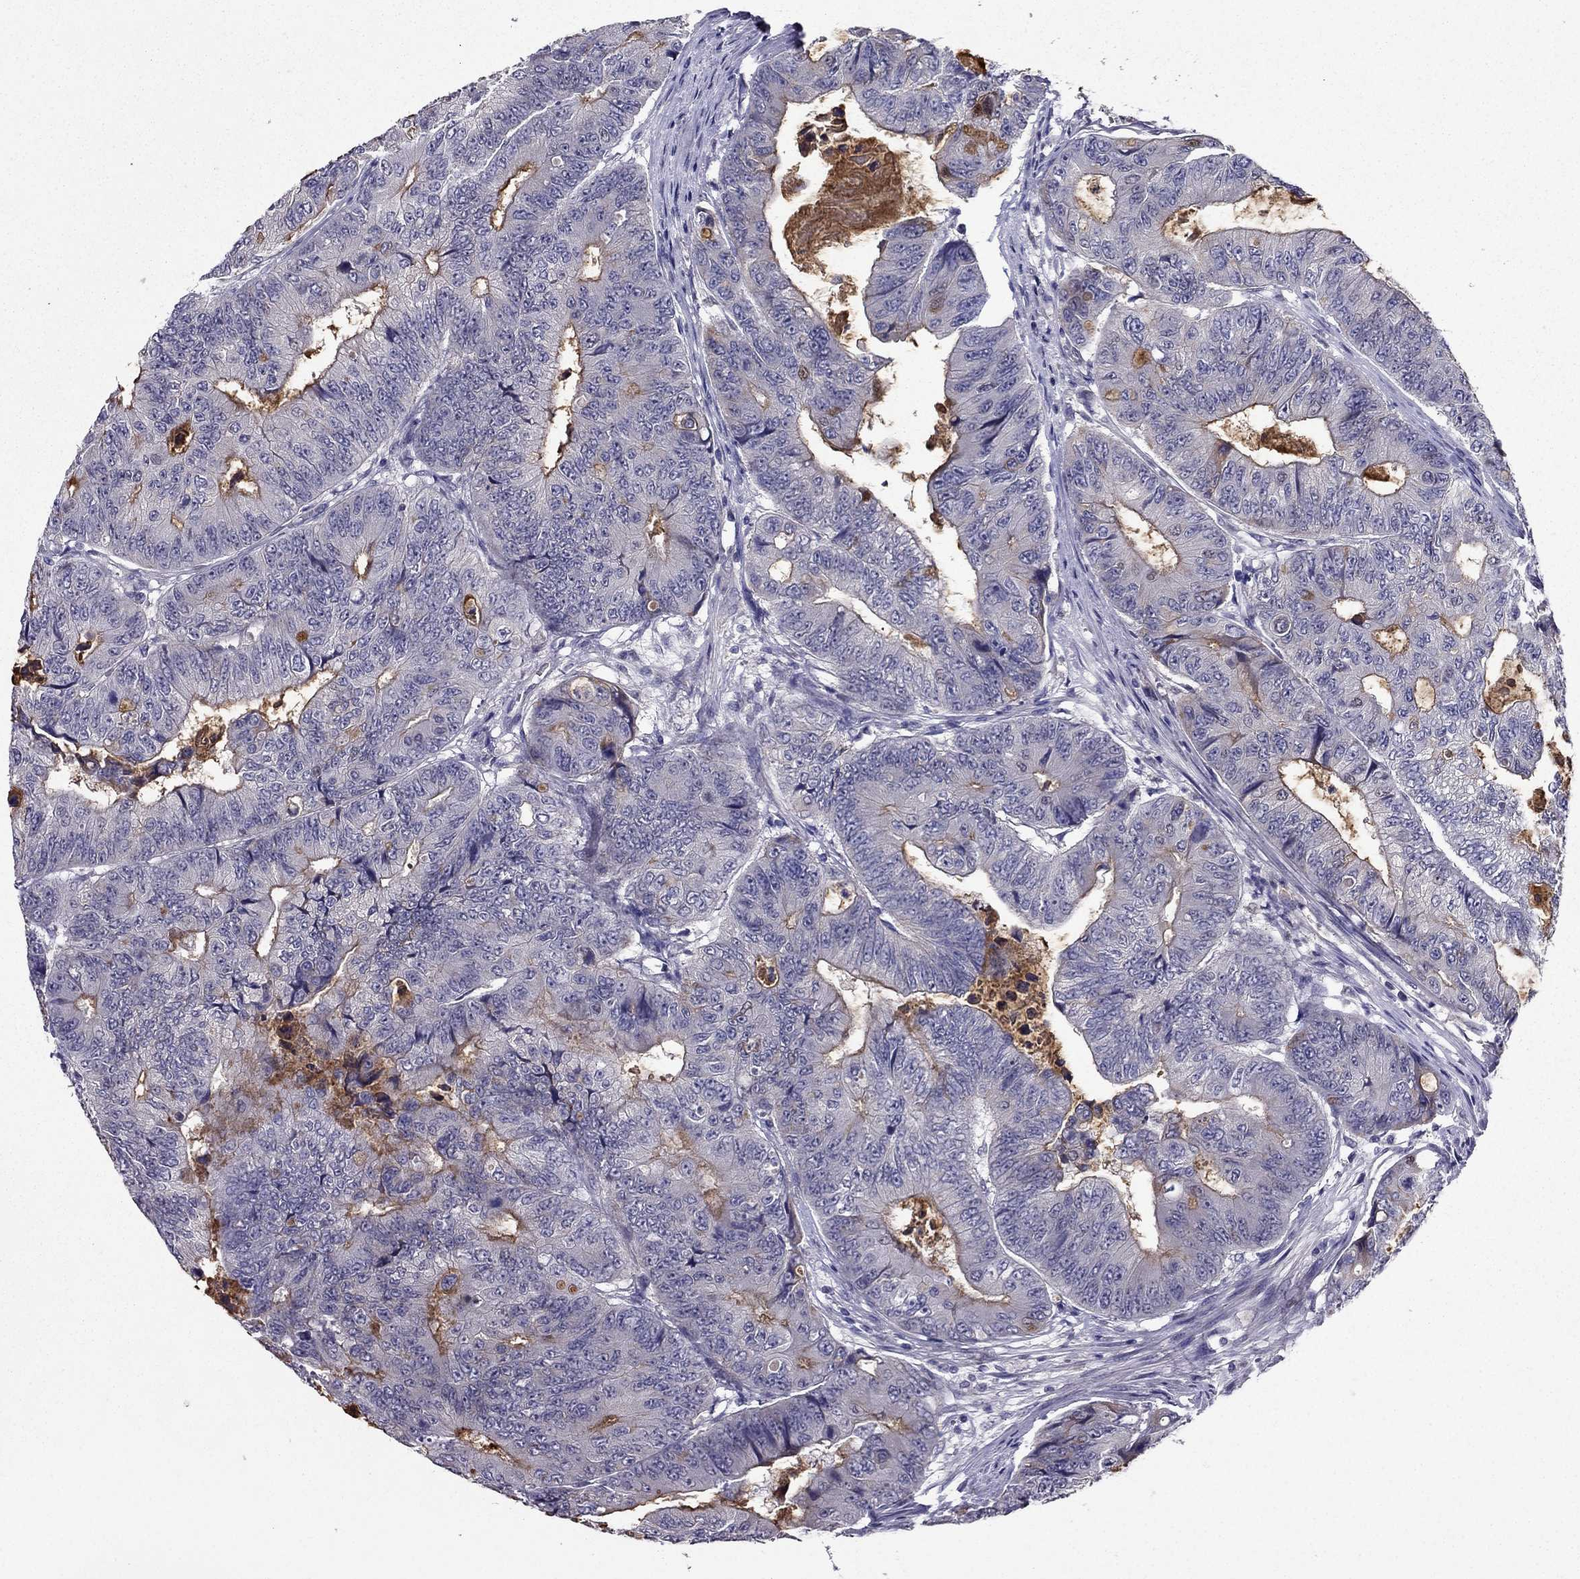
{"staining": {"intensity": "weak", "quantity": "25%-75%", "location": "cytoplasmic/membranous"}, "tissue": "colorectal cancer", "cell_type": "Tumor cells", "image_type": "cancer", "snomed": [{"axis": "morphology", "description": "Adenocarcinoma, NOS"}, {"axis": "topography", "description": "Colon"}], "caption": "Immunohistochemistry (DAB) staining of adenocarcinoma (colorectal) displays weak cytoplasmic/membranous protein staining in approximately 25%-75% of tumor cells.", "gene": "DUSP15", "patient": {"sex": "female", "age": 48}}